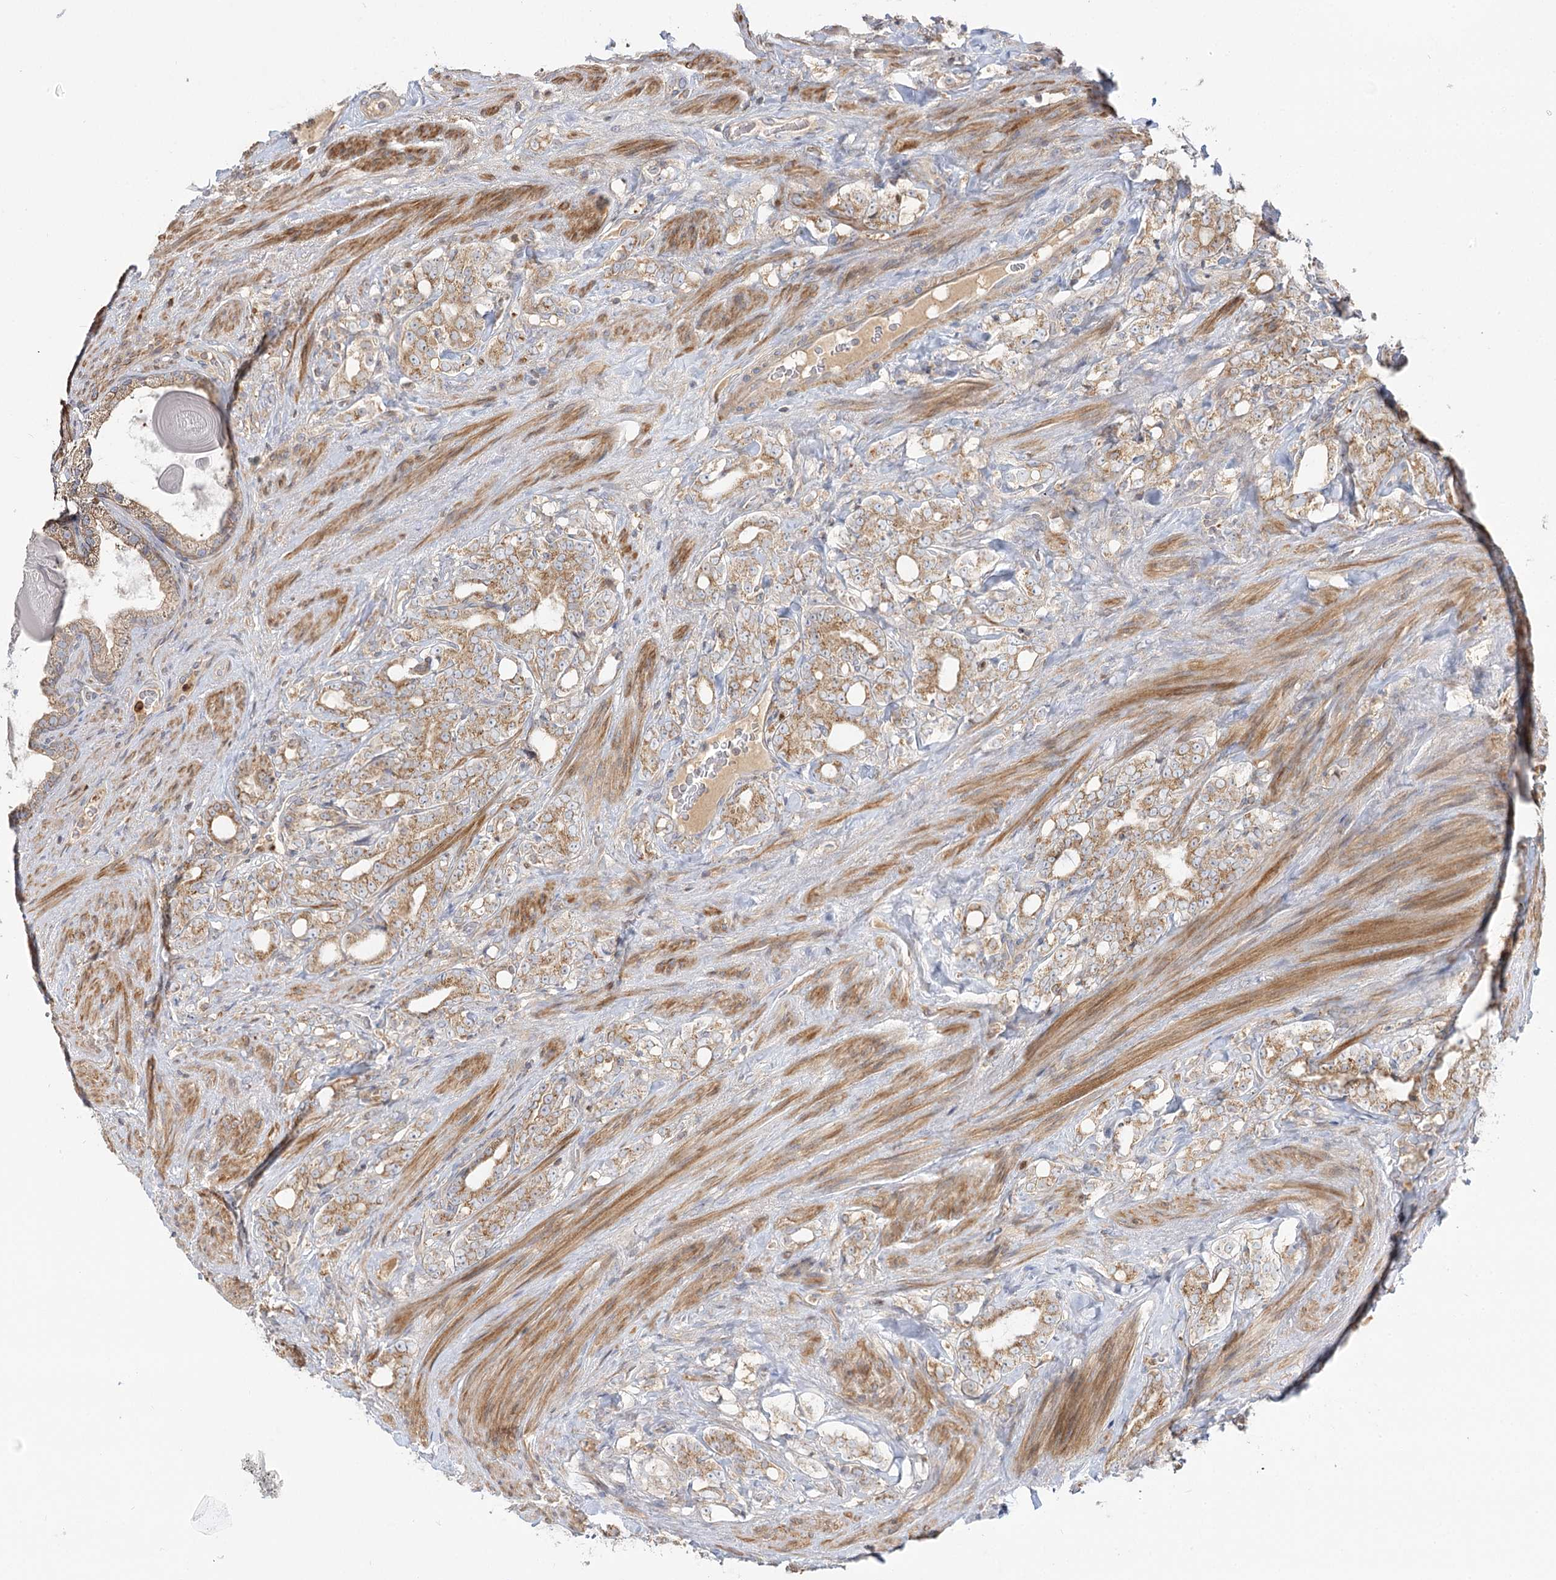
{"staining": {"intensity": "moderate", "quantity": ">75%", "location": "cytoplasmic/membranous"}, "tissue": "prostate cancer", "cell_type": "Tumor cells", "image_type": "cancer", "snomed": [{"axis": "morphology", "description": "Adenocarcinoma, High grade"}, {"axis": "topography", "description": "Prostate"}], "caption": "About >75% of tumor cells in prostate cancer display moderate cytoplasmic/membranous protein staining as visualized by brown immunohistochemical staining.", "gene": "MTMR3", "patient": {"sex": "male", "age": 64}}